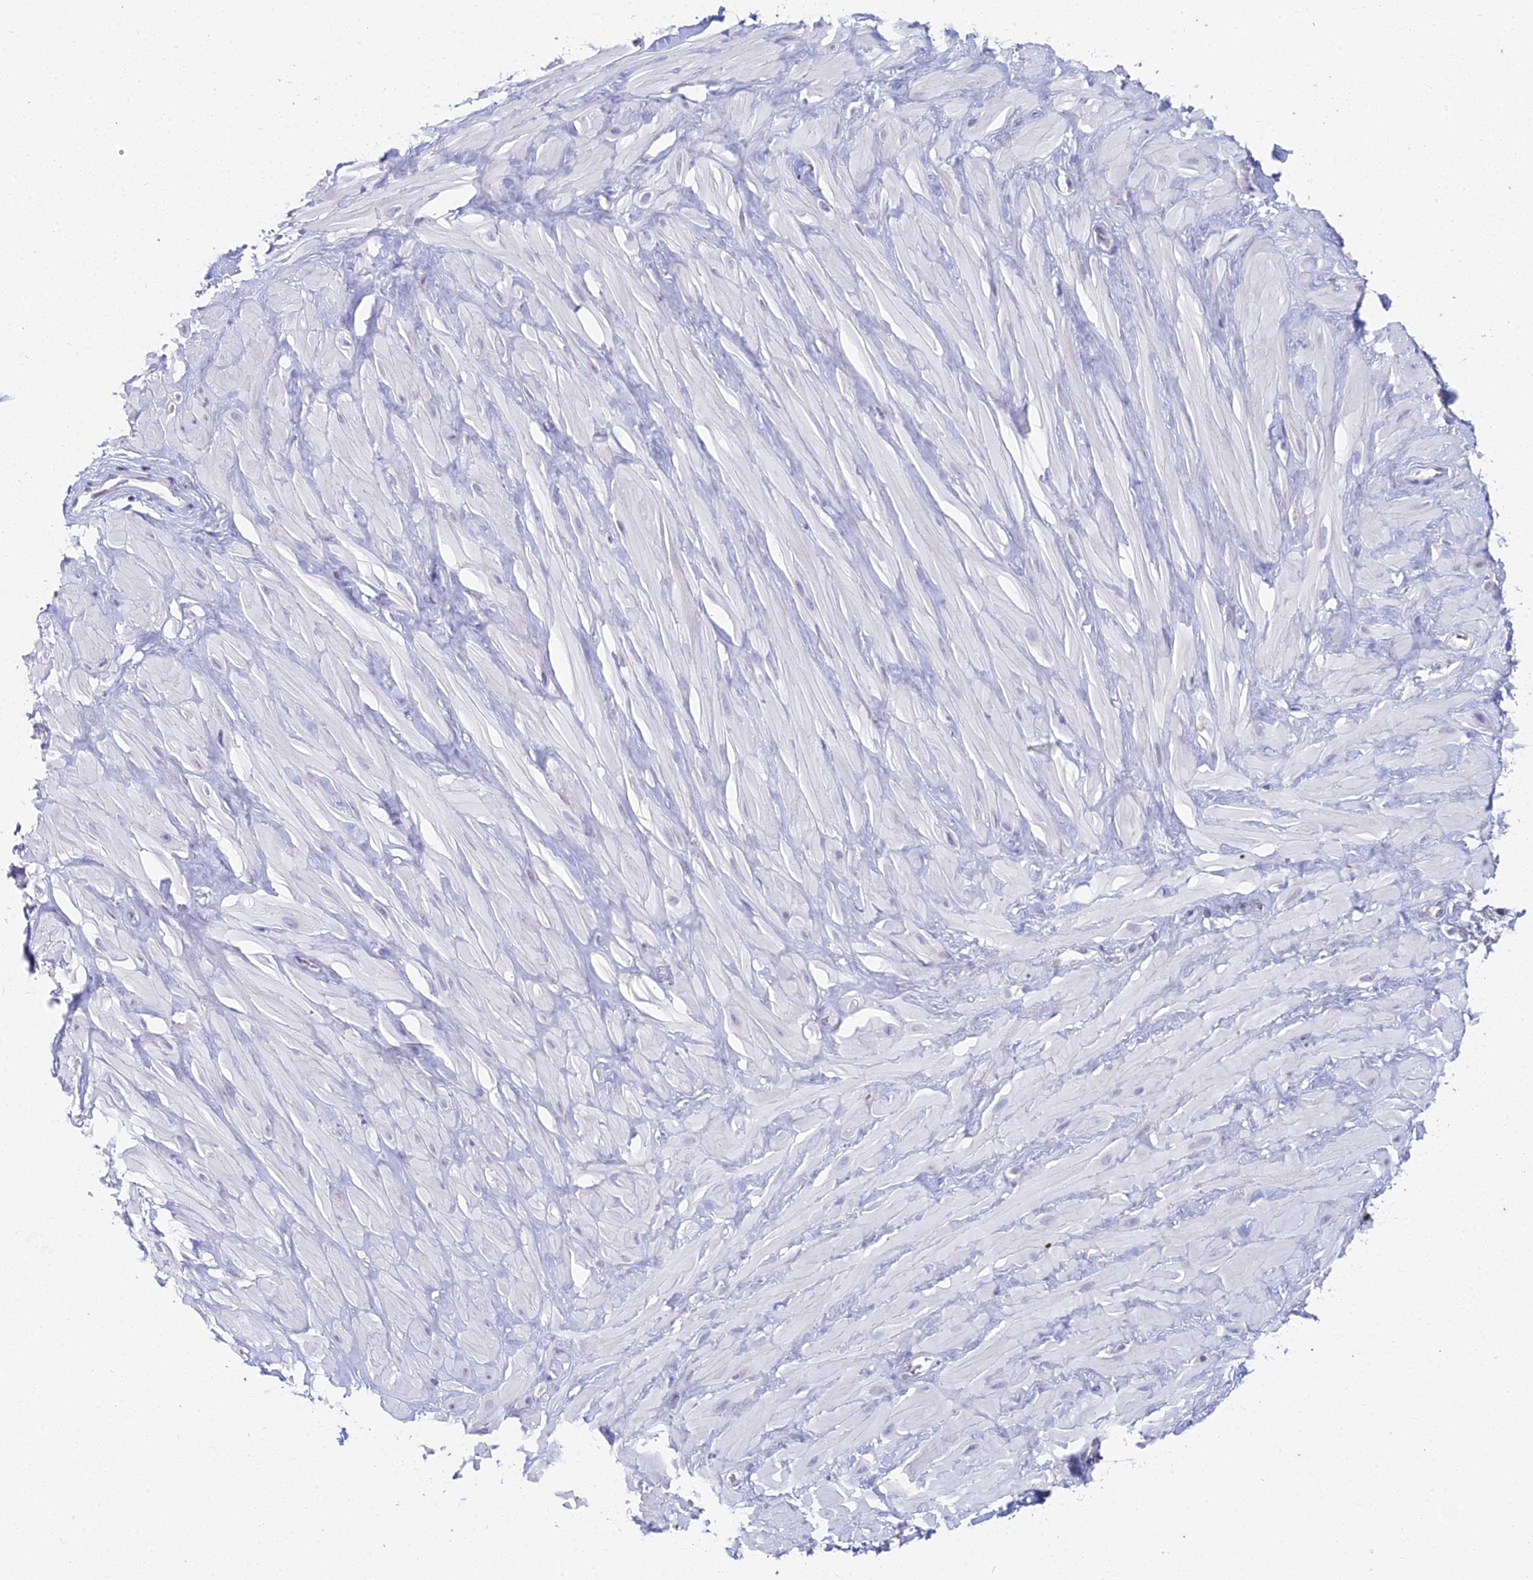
{"staining": {"intensity": "negative", "quantity": "none", "location": "none"}, "tissue": "adipose tissue", "cell_type": "Adipocytes", "image_type": "normal", "snomed": [{"axis": "morphology", "description": "Normal tissue, NOS"}, {"axis": "topography", "description": "Soft tissue"}, {"axis": "topography", "description": "Adipose tissue"}, {"axis": "topography", "description": "Vascular tissue"}, {"axis": "topography", "description": "Peripheral nerve tissue"}], "caption": "Image shows no protein positivity in adipocytes of benign adipose tissue.", "gene": "EEF2KMT", "patient": {"sex": "male", "age": 46}}